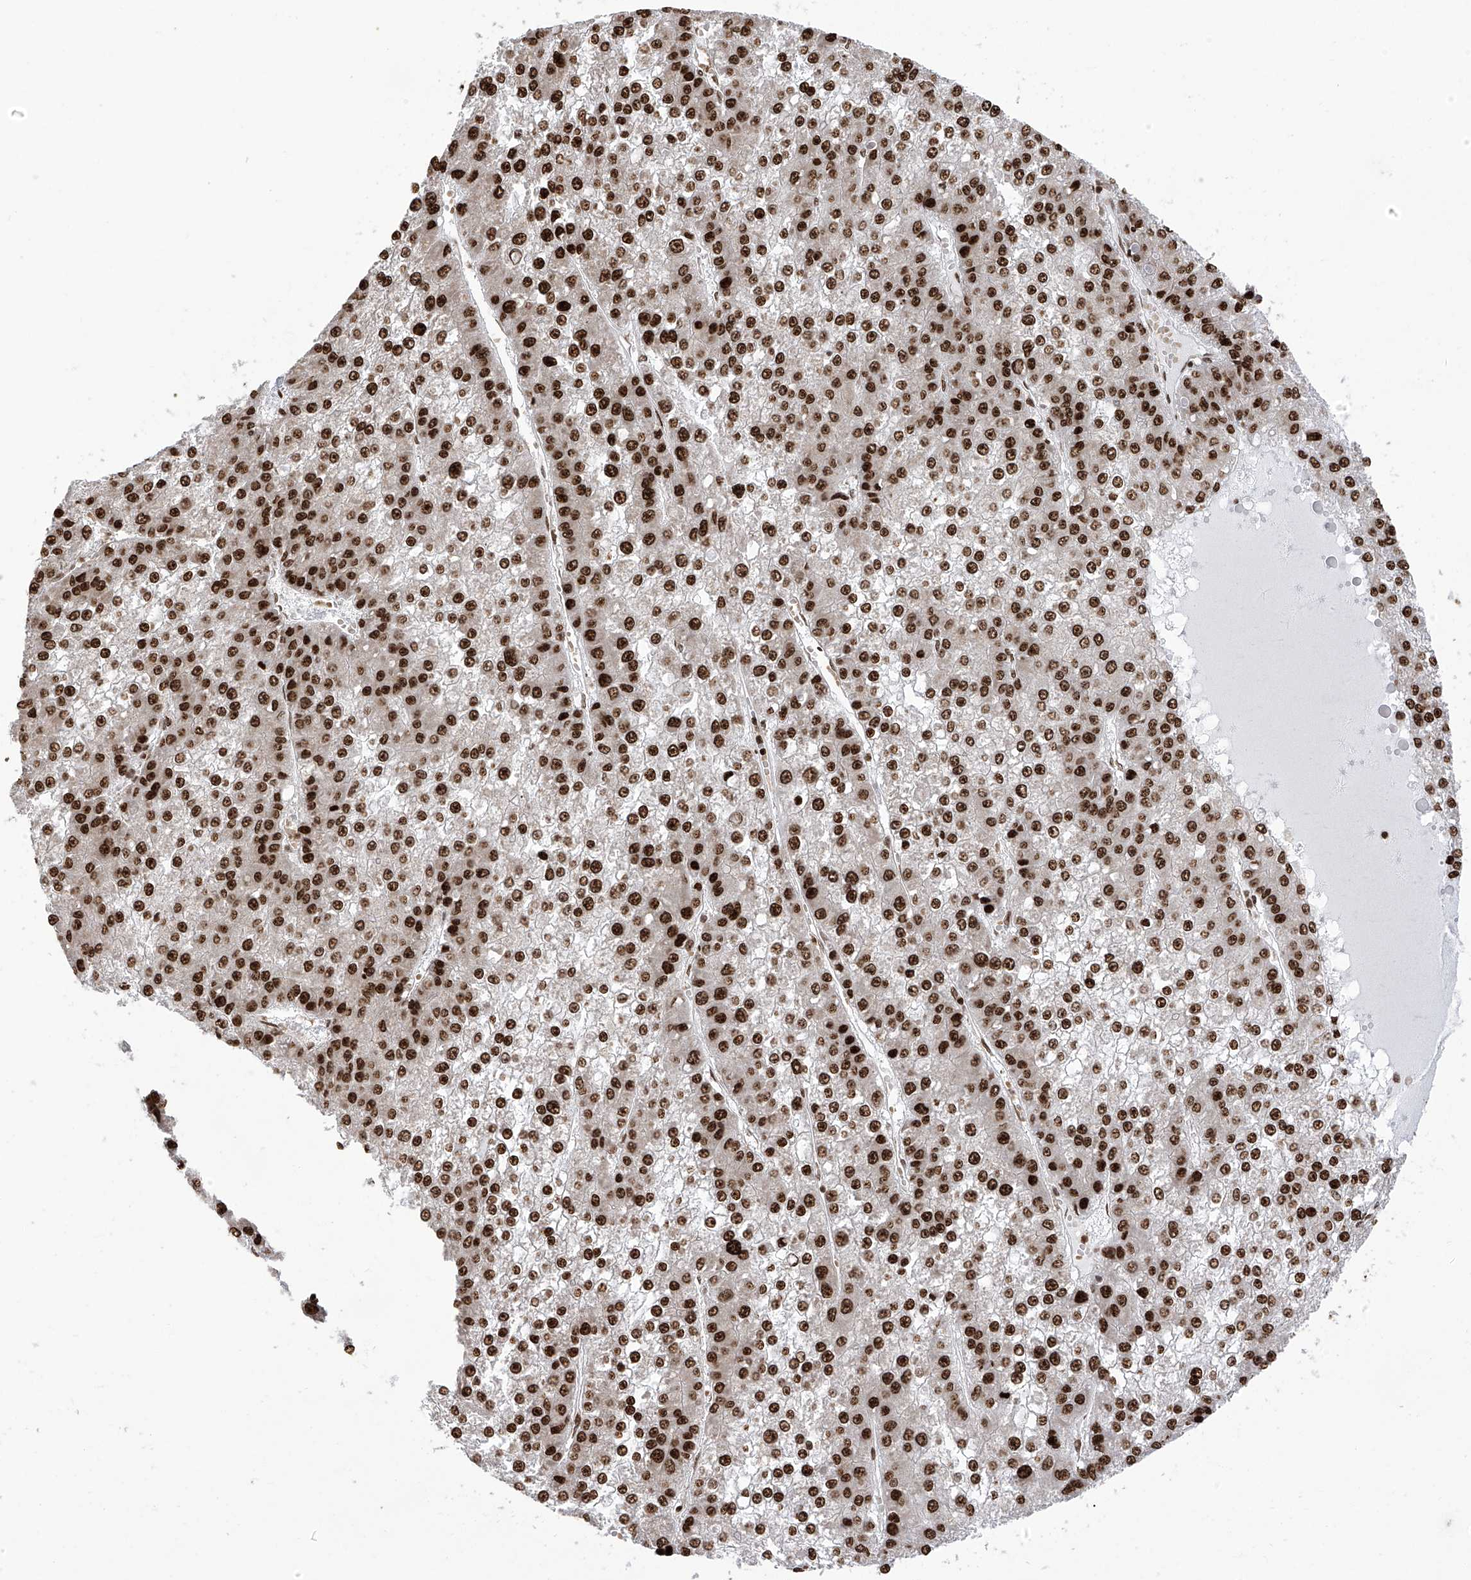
{"staining": {"intensity": "strong", "quantity": ">75%", "location": "nuclear"}, "tissue": "liver cancer", "cell_type": "Tumor cells", "image_type": "cancer", "snomed": [{"axis": "morphology", "description": "Carcinoma, Hepatocellular, NOS"}, {"axis": "topography", "description": "Liver"}], "caption": "Immunohistochemistry of human liver hepatocellular carcinoma demonstrates high levels of strong nuclear positivity in approximately >75% of tumor cells.", "gene": "PAK1IP1", "patient": {"sex": "female", "age": 73}}